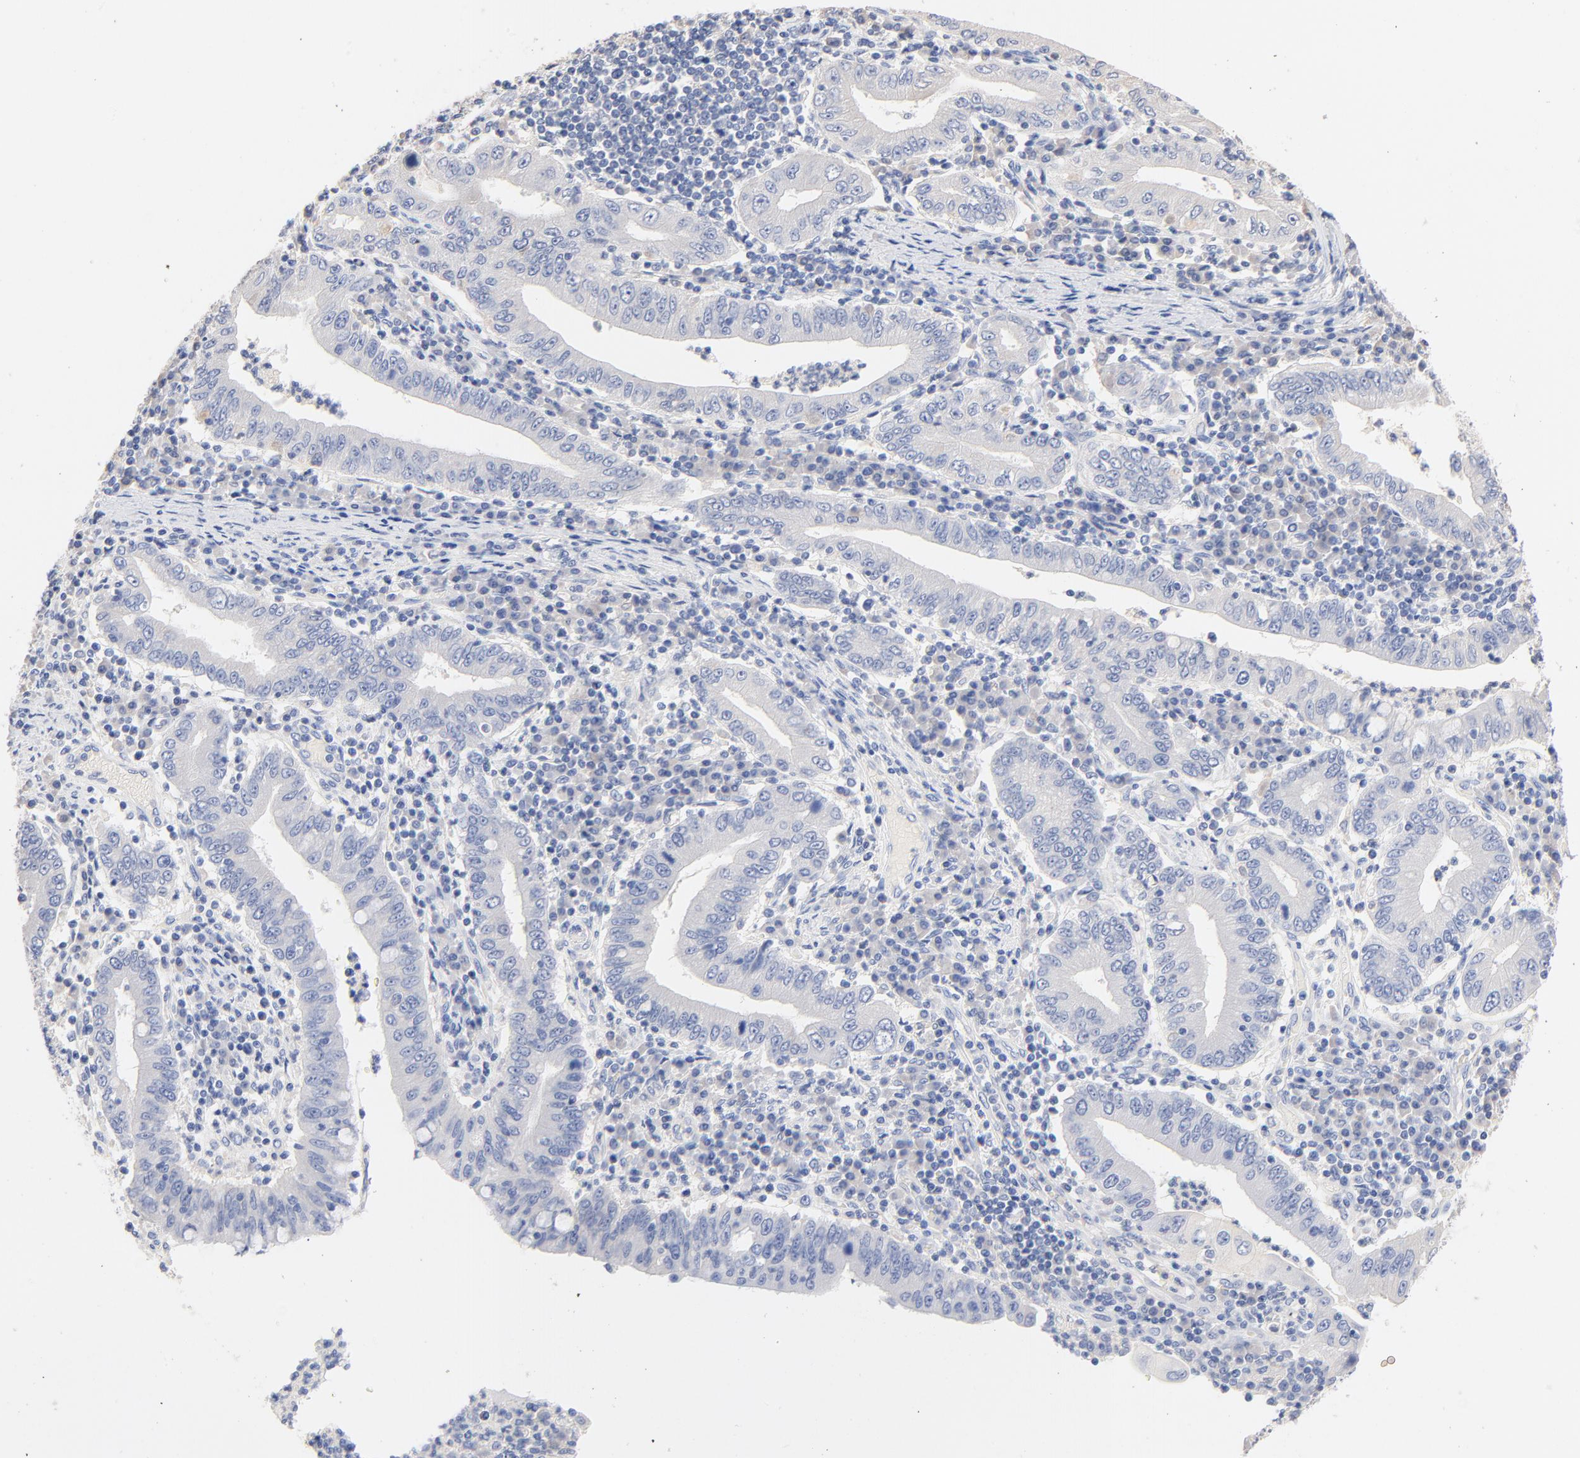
{"staining": {"intensity": "negative", "quantity": "none", "location": "none"}, "tissue": "stomach cancer", "cell_type": "Tumor cells", "image_type": "cancer", "snomed": [{"axis": "morphology", "description": "Normal tissue, NOS"}, {"axis": "morphology", "description": "Adenocarcinoma, NOS"}, {"axis": "topography", "description": "Esophagus"}, {"axis": "topography", "description": "Stomach, upper"}, {"axis": "topography", "description": "Peripheral nerve tissue"}], "caption": "Stomach adenocarcinoma was stained to show a protein in brown. There is no significant positivity in tumor cells. (DAB (3,3'-diaminobenzidine) IHC with hematoxylin counter stain).", "gene": "CPS1", "patient": {"sex": "male", "age": 62}}